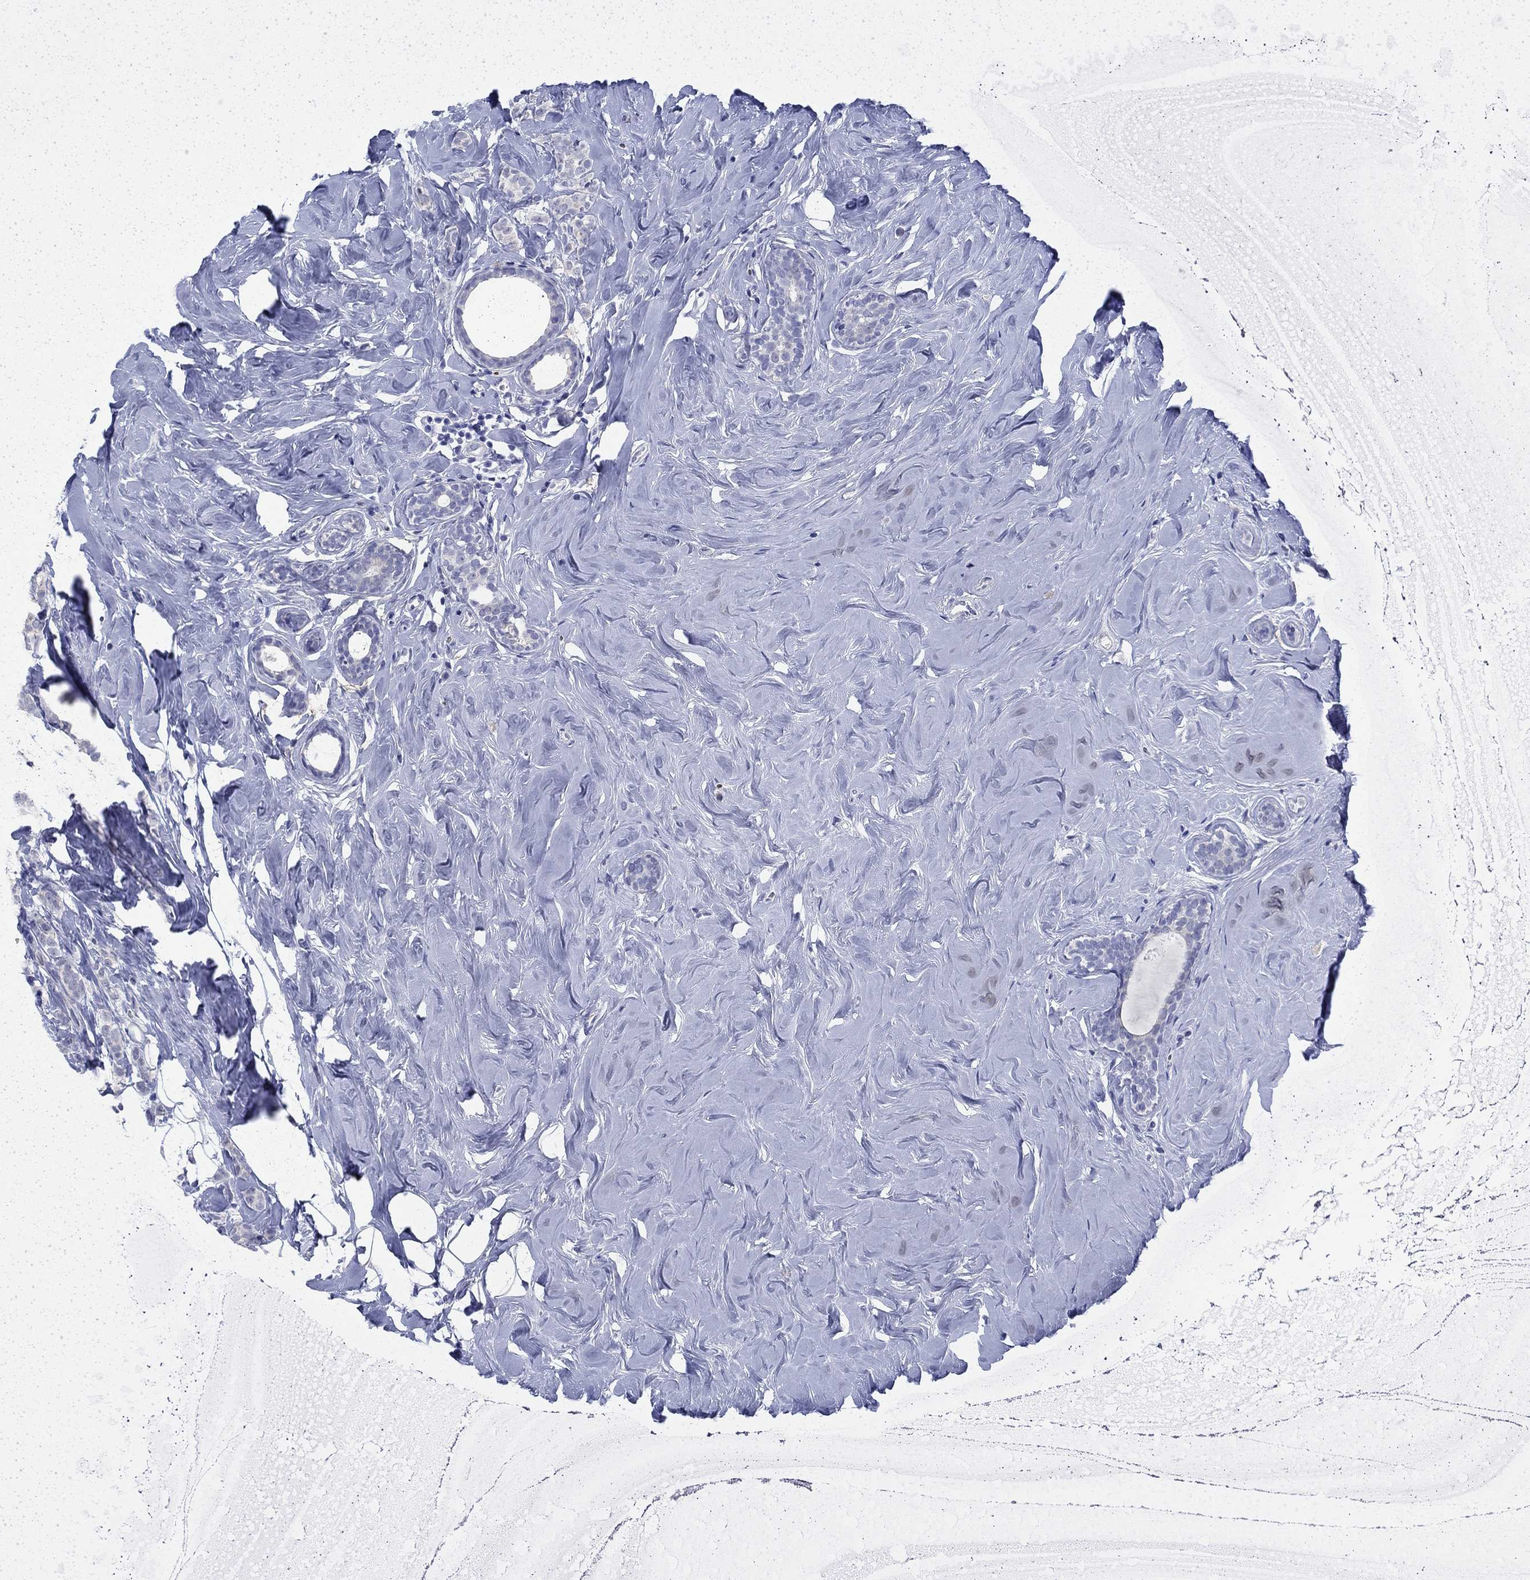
{"staining": {"intensity": "negative", "quantity": "none", "location": "none"}, "tissue": "breast cancer", "cell_type": "Tumor cells", "image_type": "cancer", "snomed": [{"axis": "morphology", "description": "Lobular carcinoma"}, {"axis": "topography", "description": "Breast"}], "caption": "An IHC histopathology image of breast cancer (lobular carcinoma) is shown. There is no staining in tumor cells of breast cancer (lobular carcinoma). (DAB IHC visualized using brightfield microscopy, high magnification).", "gene": "ENPP6", "patient": {"sex": "female", "age": 49}}